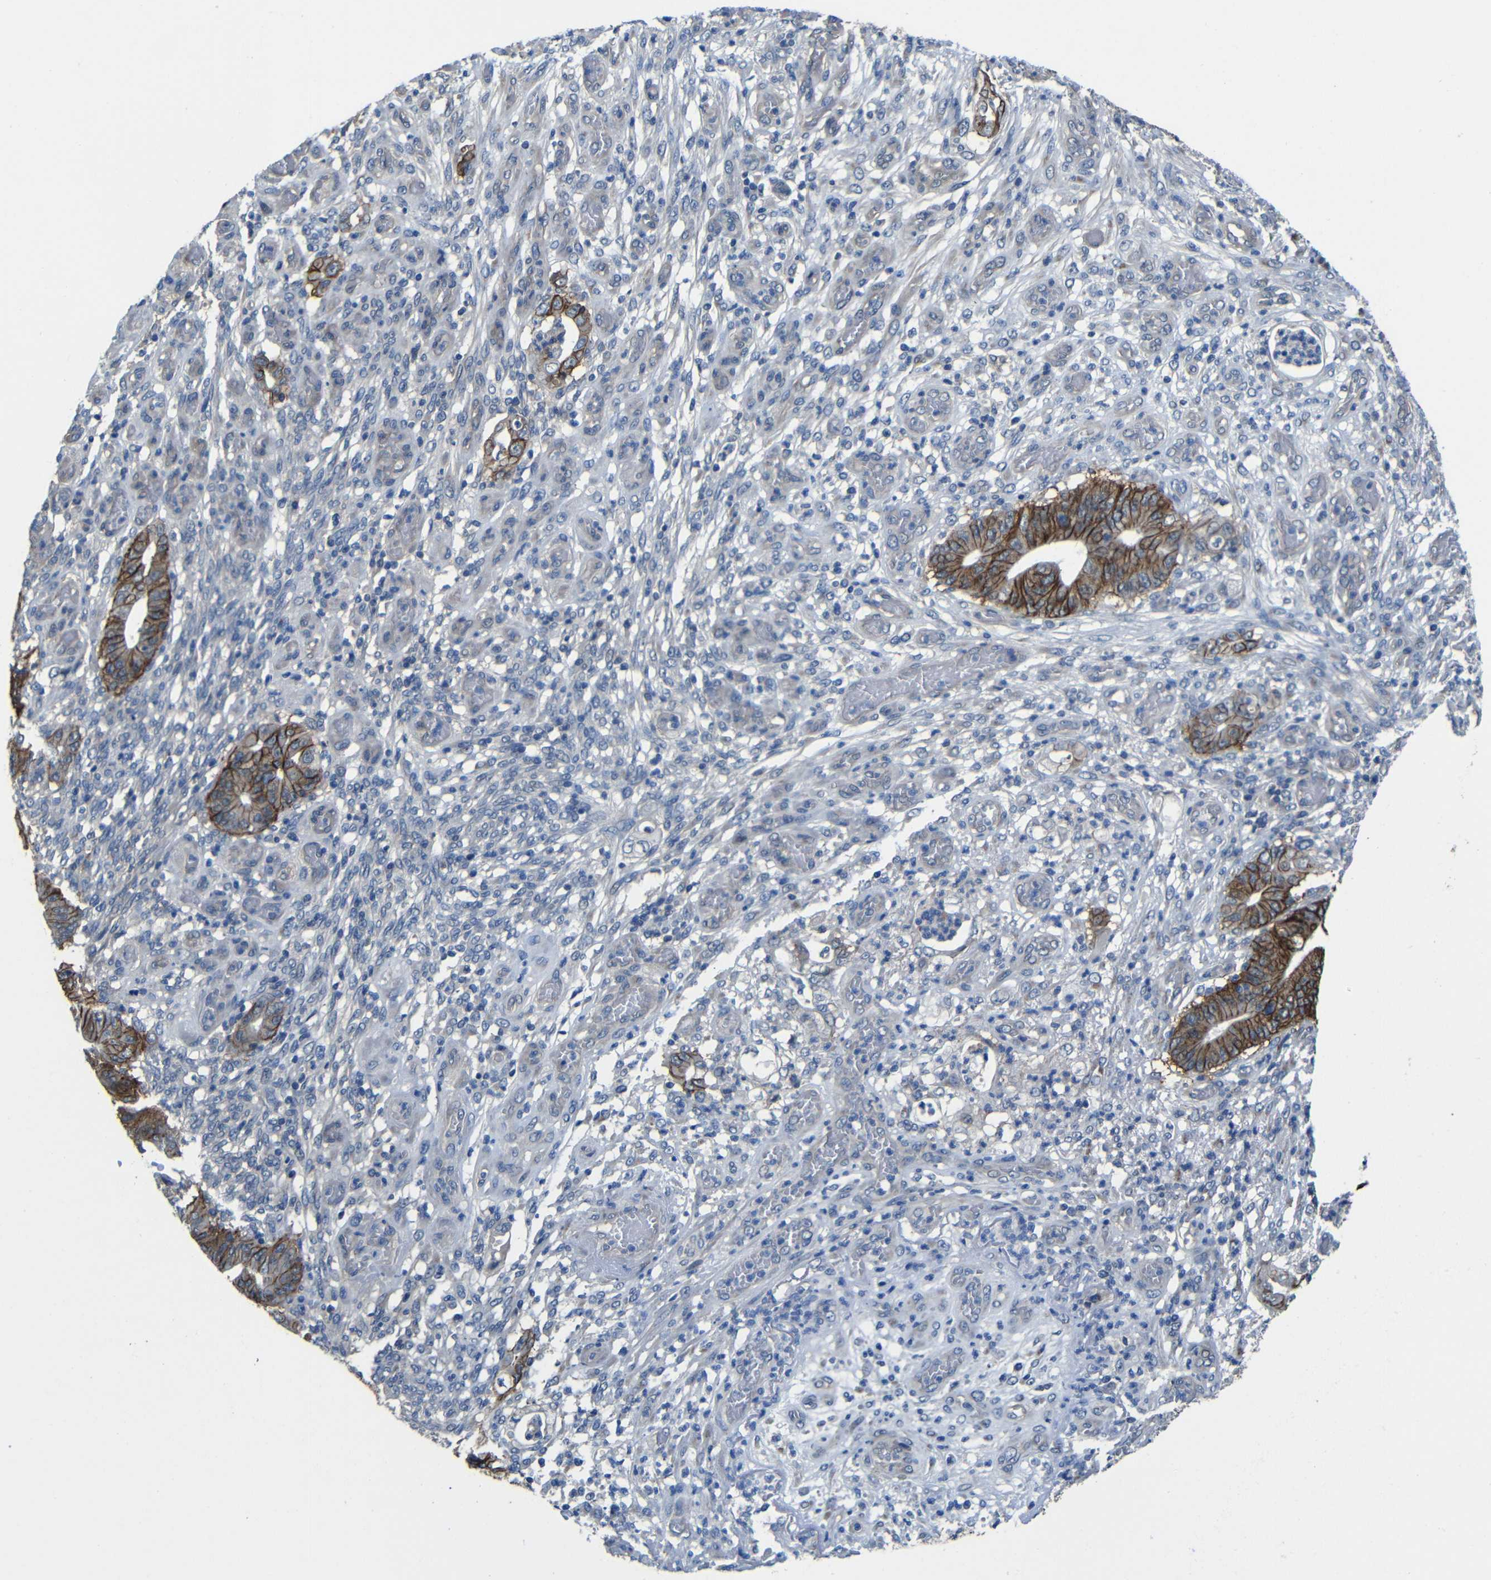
{"staining": {"intensity": "moderate", "quantity": ">75%", "location": "cytoplasmic/membranous"}, "tissue": "stomach cancer", "cell_type": "Tumor cells", "image_type": "cancer", "snomed": [{"axis": "morphology", "description": "Adenocarcinoma, NOS"}, {"axis": "topography", "description": "Stomach"}], "caption": "This is a histology image of immunohistochemistry (IHC) staining of adenocarcinoma (stomach), which shows moderate expression in the cytoplasmic/membranous of tumor cells.", "gene": "ZNF90", "patient": {"sex": "female", "age": 73}}